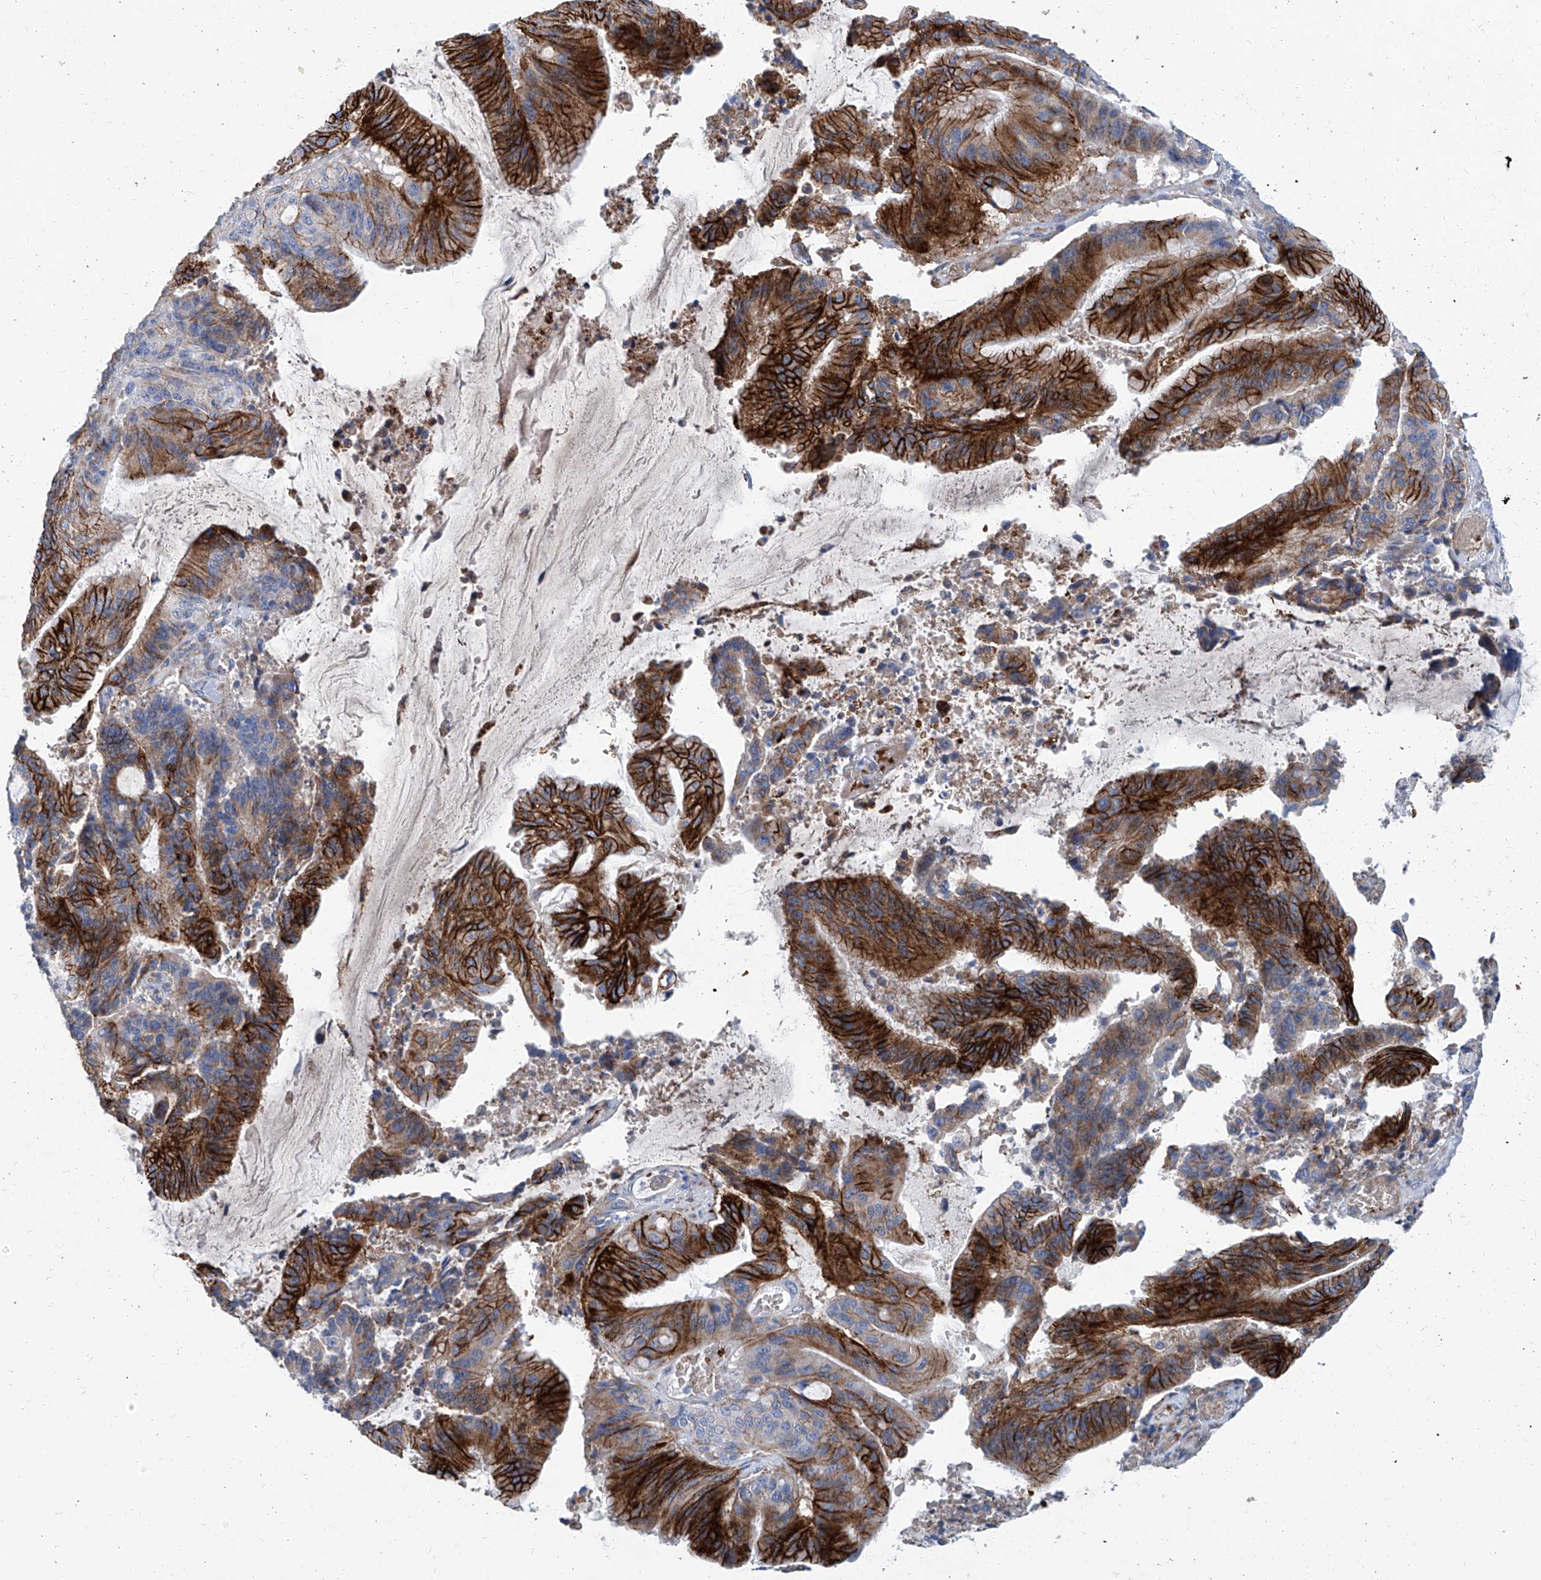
{"staining": {"intensity": "strong", "quantity": ">75%", "location": "cytoplasmic/membranous"}, "tissue": "liver cancer", "cell_type": "Tumor cells", "image_type": "cancer", "snomed": [{"axis": "morphology", "description": "Normal tissue, NOS"}, {"axis": "morphology", "description": "Cholangiocarcinoma"}, {"axis": "topography", "description": "Liver"}, {"axis": "topography", "description": "Peripheral nerve tissue"}], "caption": "Brown immunohistochemical staining in liver cancer (cholangiocarcinoma) exhibits strong cytoplasmic/membranous expression in about >75% of tumor cells. Using DAB (brown) and hematoxylin (blue) stains, captured at high magnification using brightfield microscopy.", "gene": "FPR2", "patient": {"sex": "female", "age": 73}}